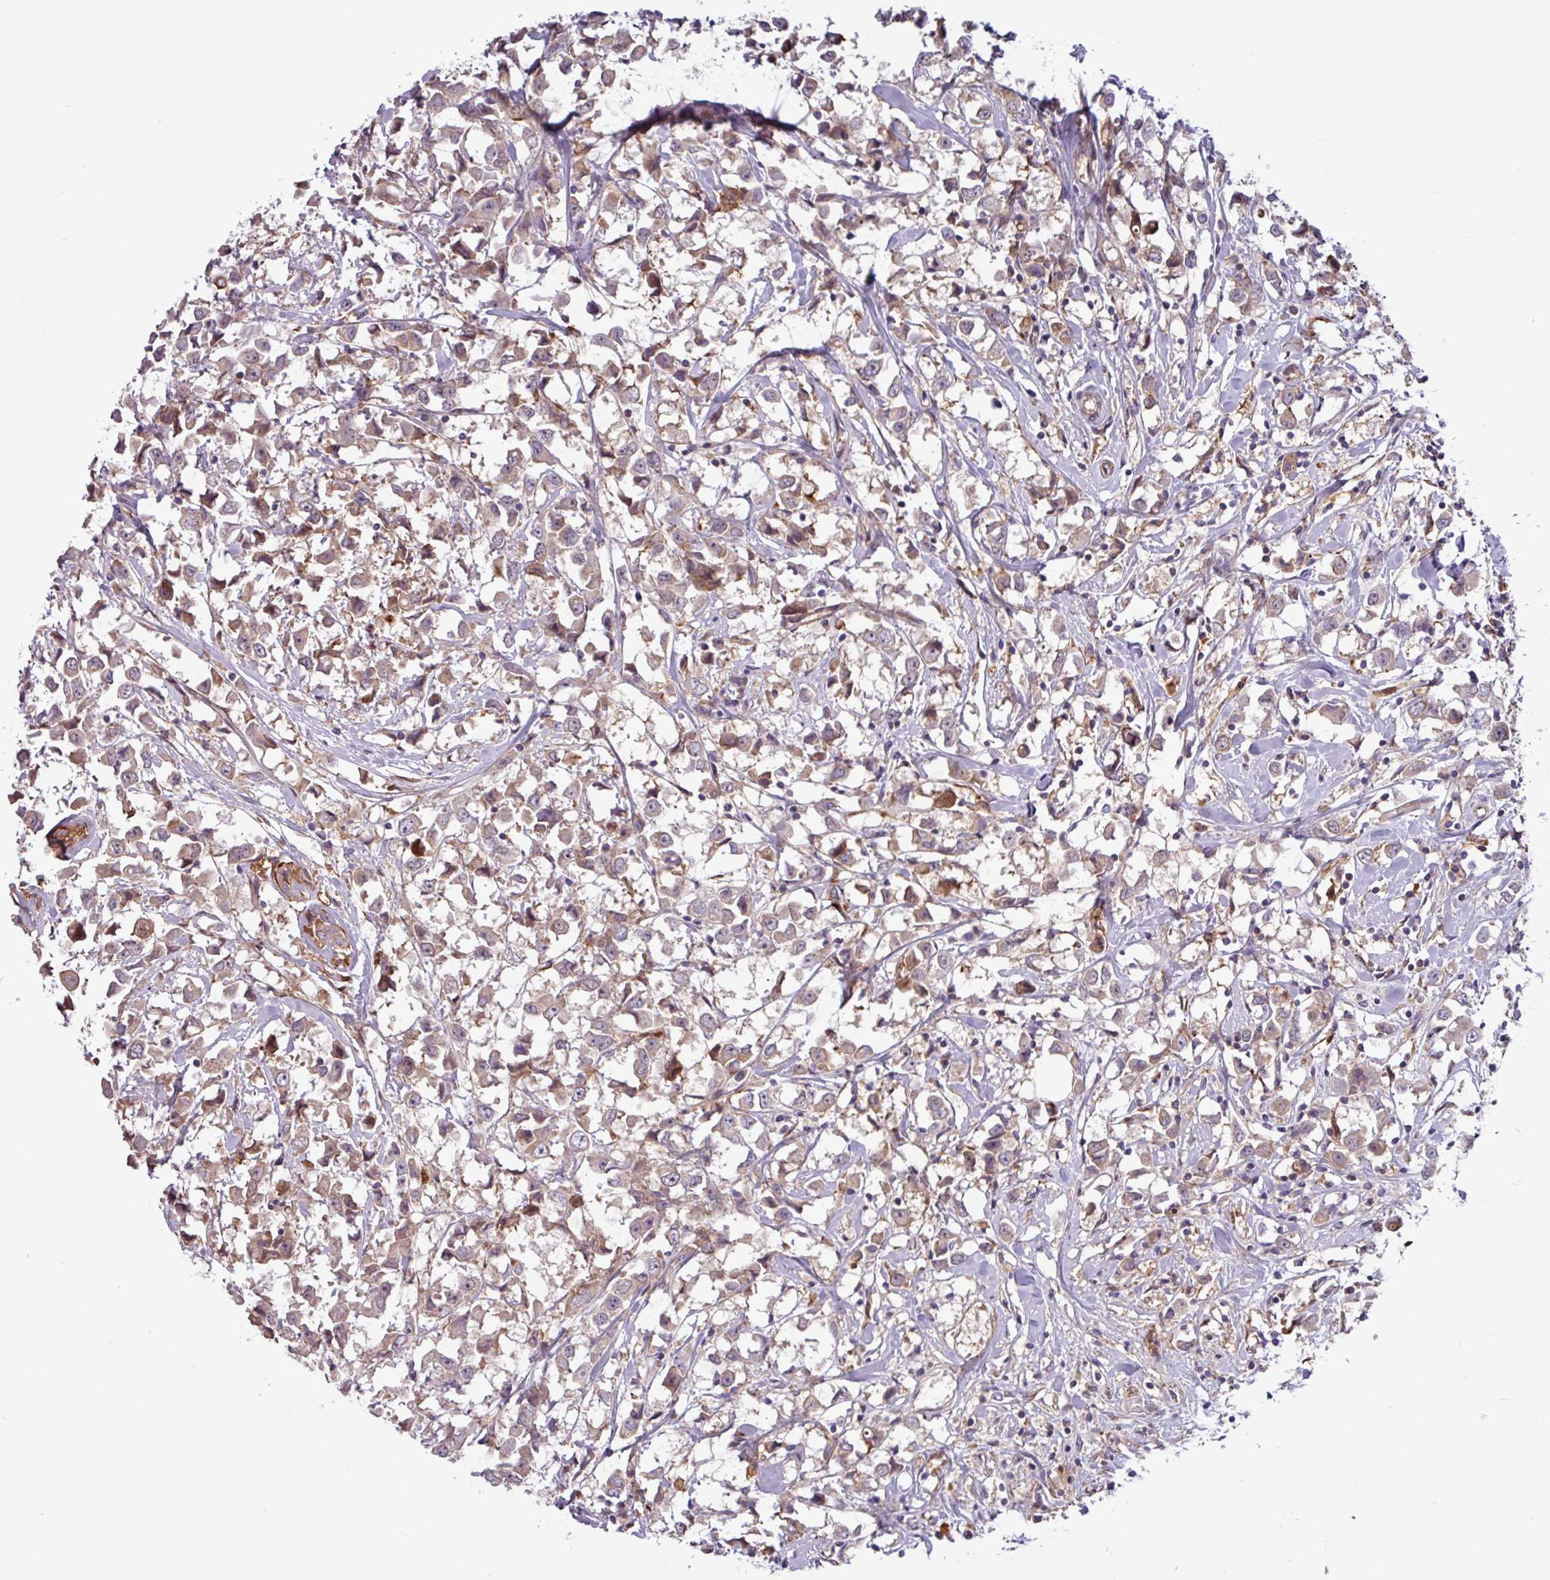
{"staining": {"intensity": "weak", "quantity": "25%-75%", "location": "cytoplasmic/membranous"}, "tissue": "breast cancer", "cell_type": "Tumor cells", "image_type": "cancer", "snomed": [{"axis": "morphology", "description": "Duct carcinoma"}, {"axis": "topography", "description": "Breast"}], "caption": "The immunohistochemical stain shows weak cytoplasmic/membranous positivity in tumor cells of breast cancer tissue. Nuclei are stained in blue.", "gene": "PCED1A", "patient": {"sex": "female", "age": 61}}